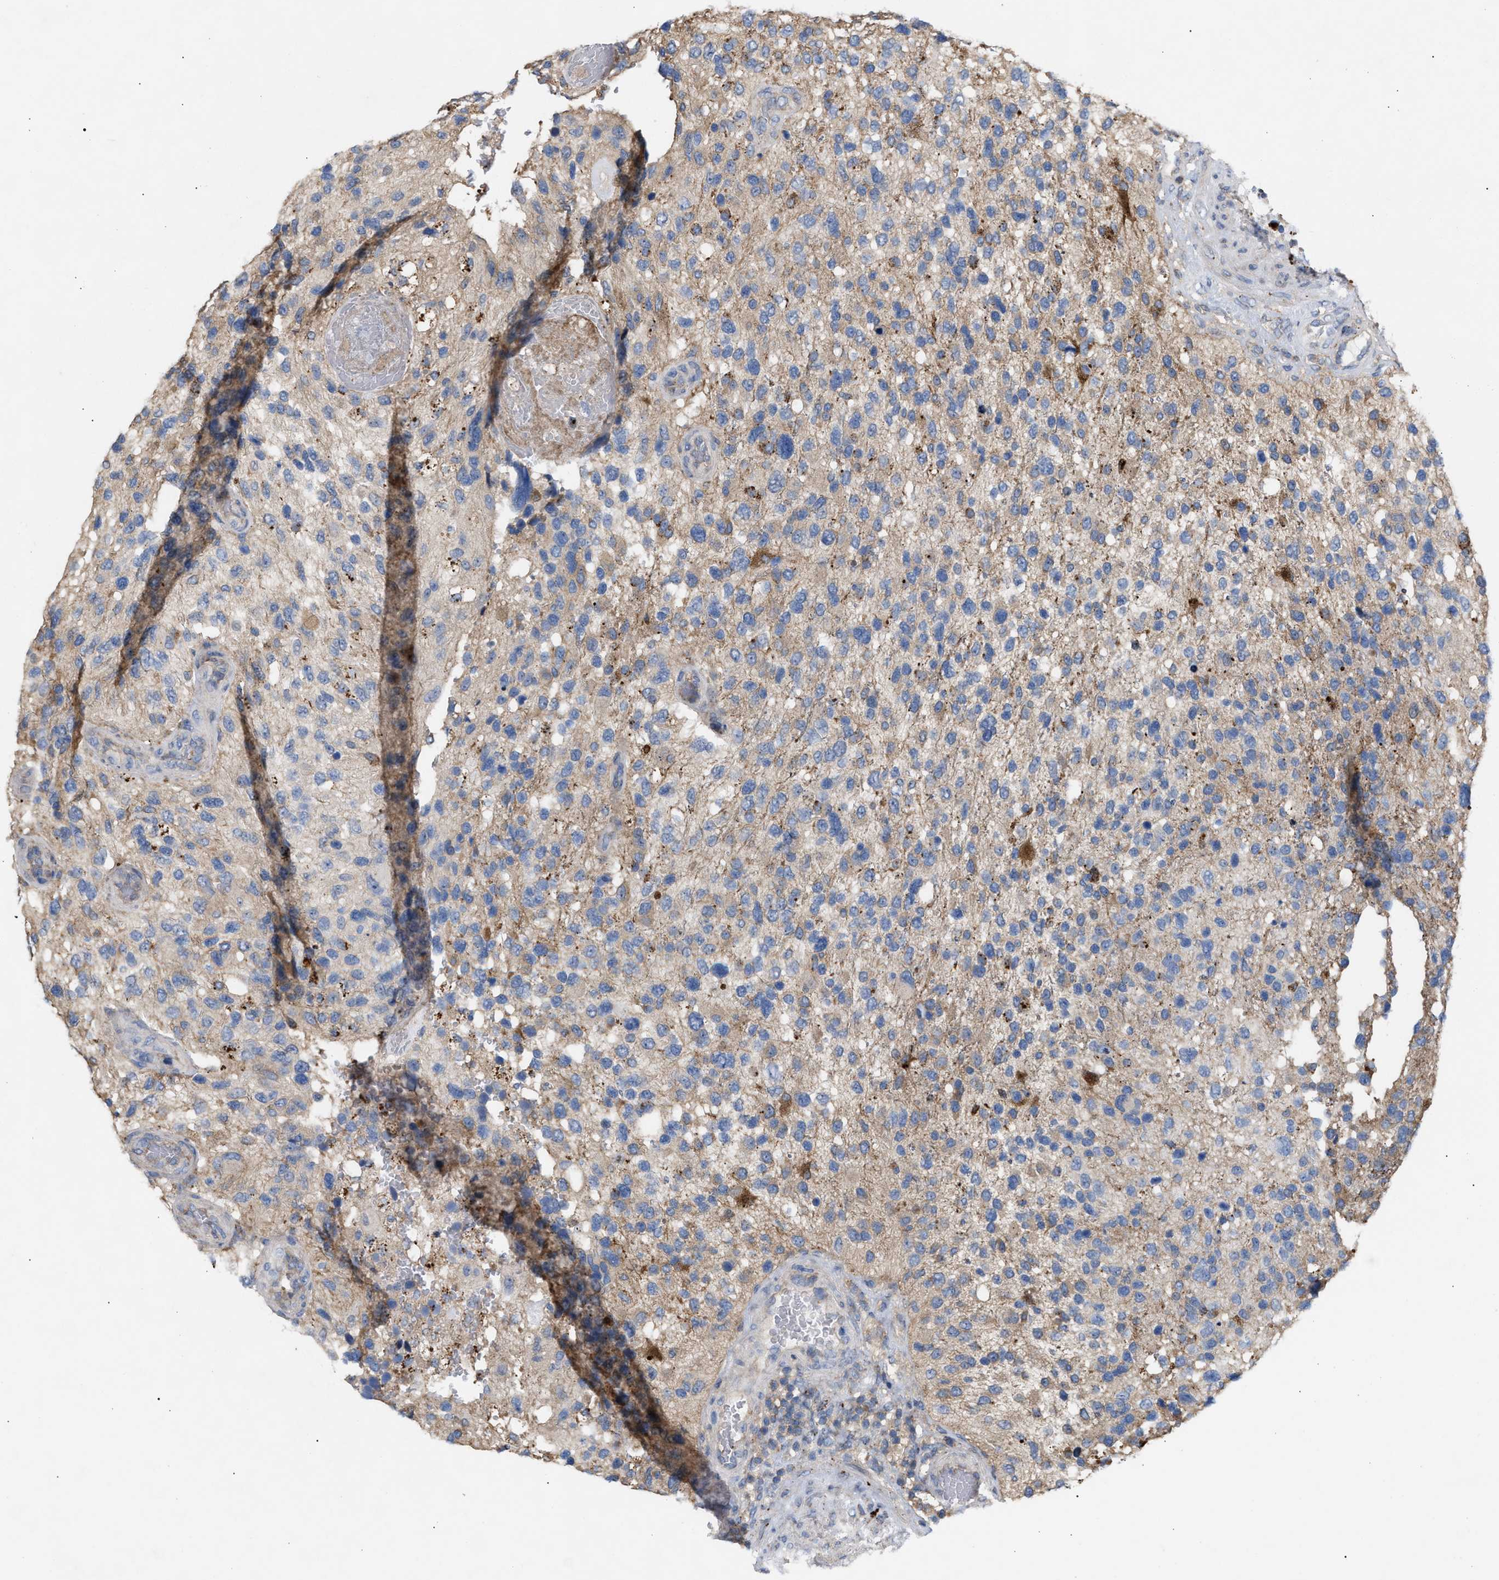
{"staining": {"intensity": "weak", "quantity": "<25%", "location": "cytoplasmic/membranous"}, "tissue": "glioma", "cell_type": "Tumor cells", "image_type": "cancer", "snomed": [{"axis": "morphology", "description": "Glioma, malignant, High grade"}, {"axis": "topography", "description": "Brain"}], "caption": "The photomicrograph demonstrates no staining of tumor cells in glioma.", "gene": "MBTD1", "patient": {"sex": "female", "age": 58}}